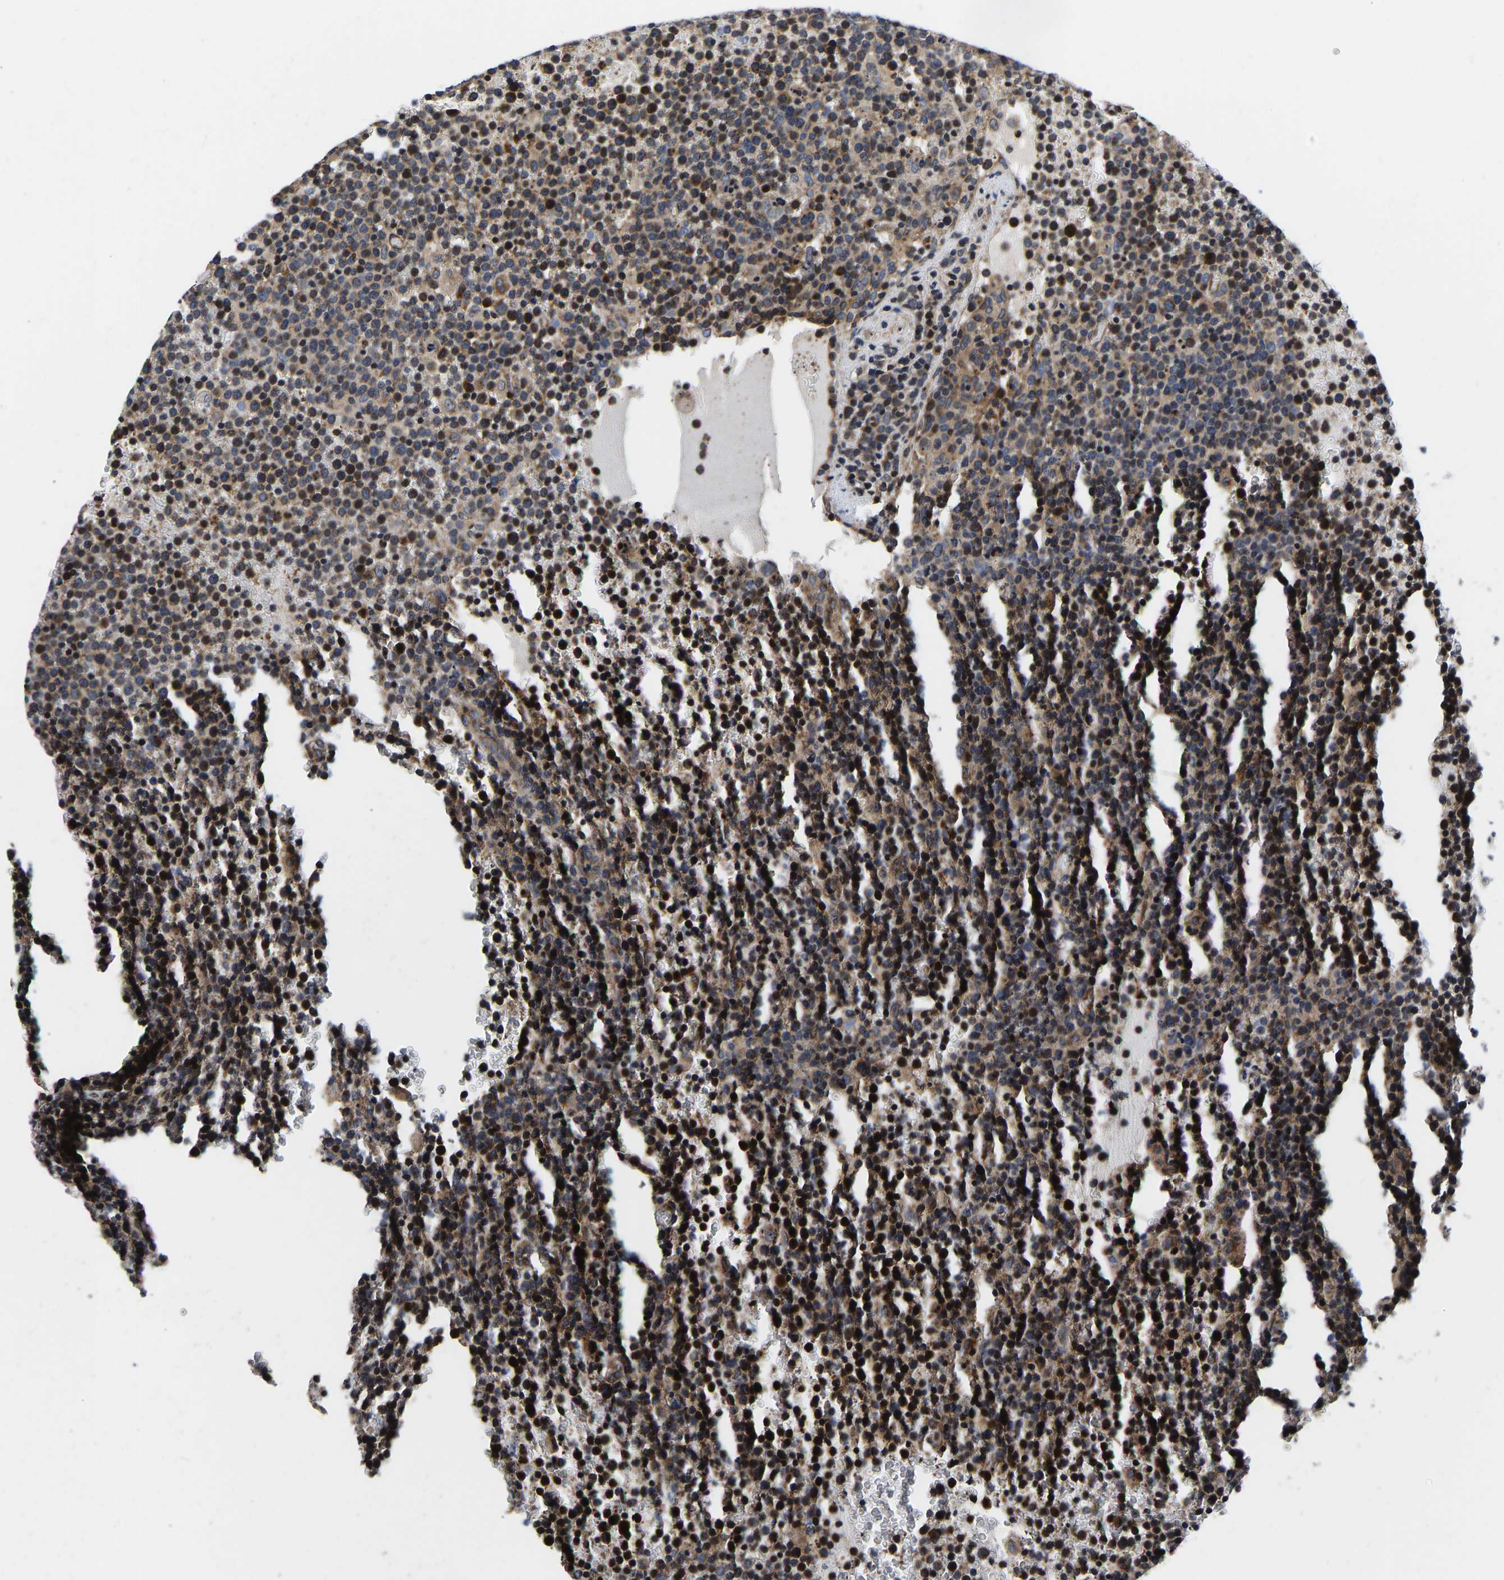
{"staining": {"intensity": "strong", "quantity": ">75%", "location": "cytoplasmic/membranous"}, "tissue": "lymphoma", "cell_type": "Tumor cells", "image_type": "cancer", "snomed": [{"axis": "morphology", "description": "Malignant lymphoma, non-Hodgkin's type, High grade"}, {"axis": "topography", "description": "Lymph node"}], "caption": "DAB (3,3'-diaminobenzidine) immunohistochemical staining of lymphoma exhibits strong cytoplasmic/membranous protein expression in approximately >75% of tumor cells. (brown staining indicates protein expression, while blue staining denotes nuclei).", "gene": "RABAC1", "patient": {"sex": "male", "age": 61}}